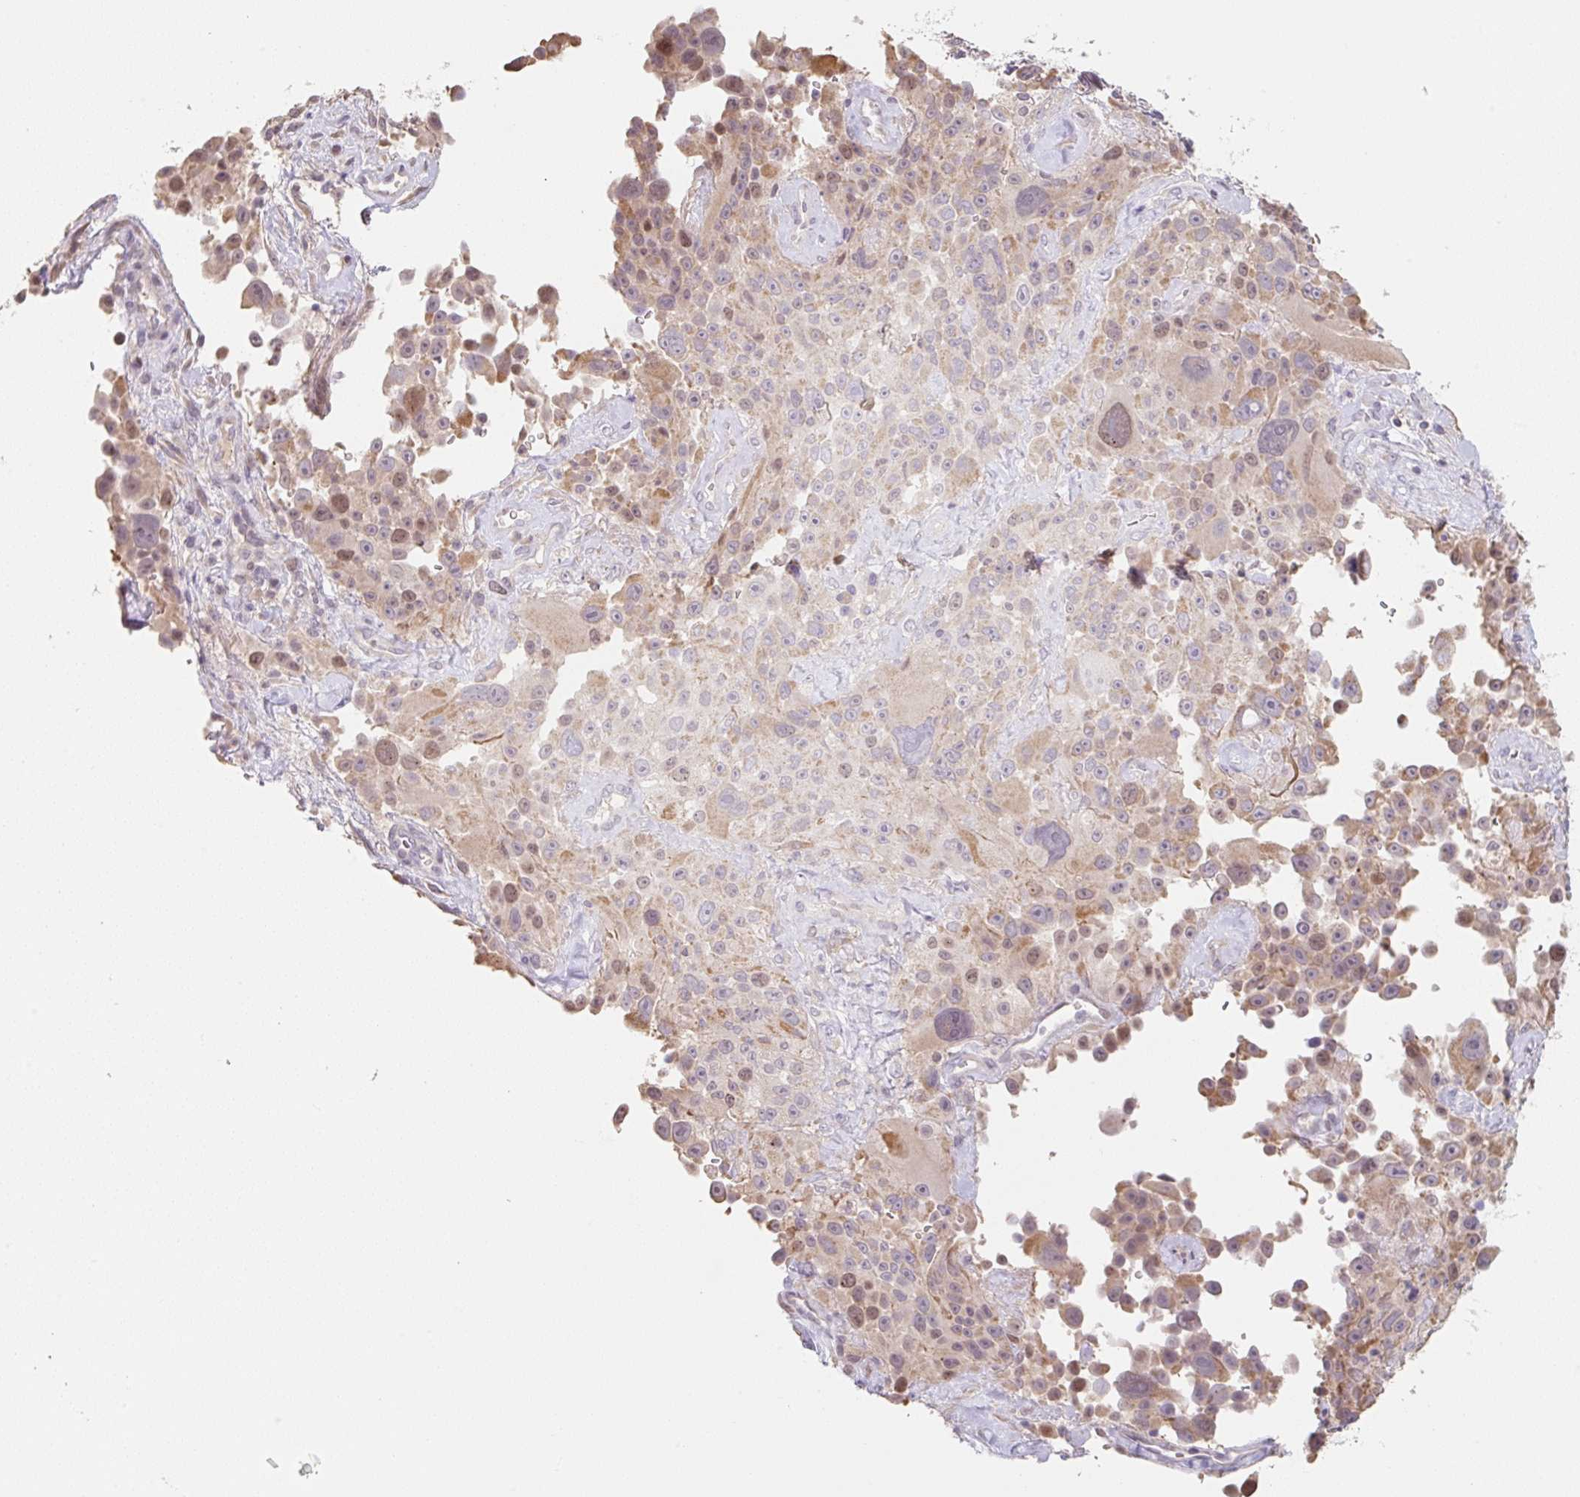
{"staining": {"intensity": "weak", "quantity": "25%-75%", "location": "cytoplasmic/membranous,nuclear"}, "tissue": "melanoma", "cell_type": "Tumor cells", "image_type": "cancer", "snomed": [{"axis": "morphology", "description": "Malignant melanoma, Metastatic site"}, {"axis": "topography", "description": "Lymph node"}], "caption": "Protein expression analysis of melanoma shows weak cytoplasmic/membranous and nuclear positivity in approximately 25%-75% of tumor cells.", "gene": "MIA2", "patient": {"sex": "male", "age": 62}}